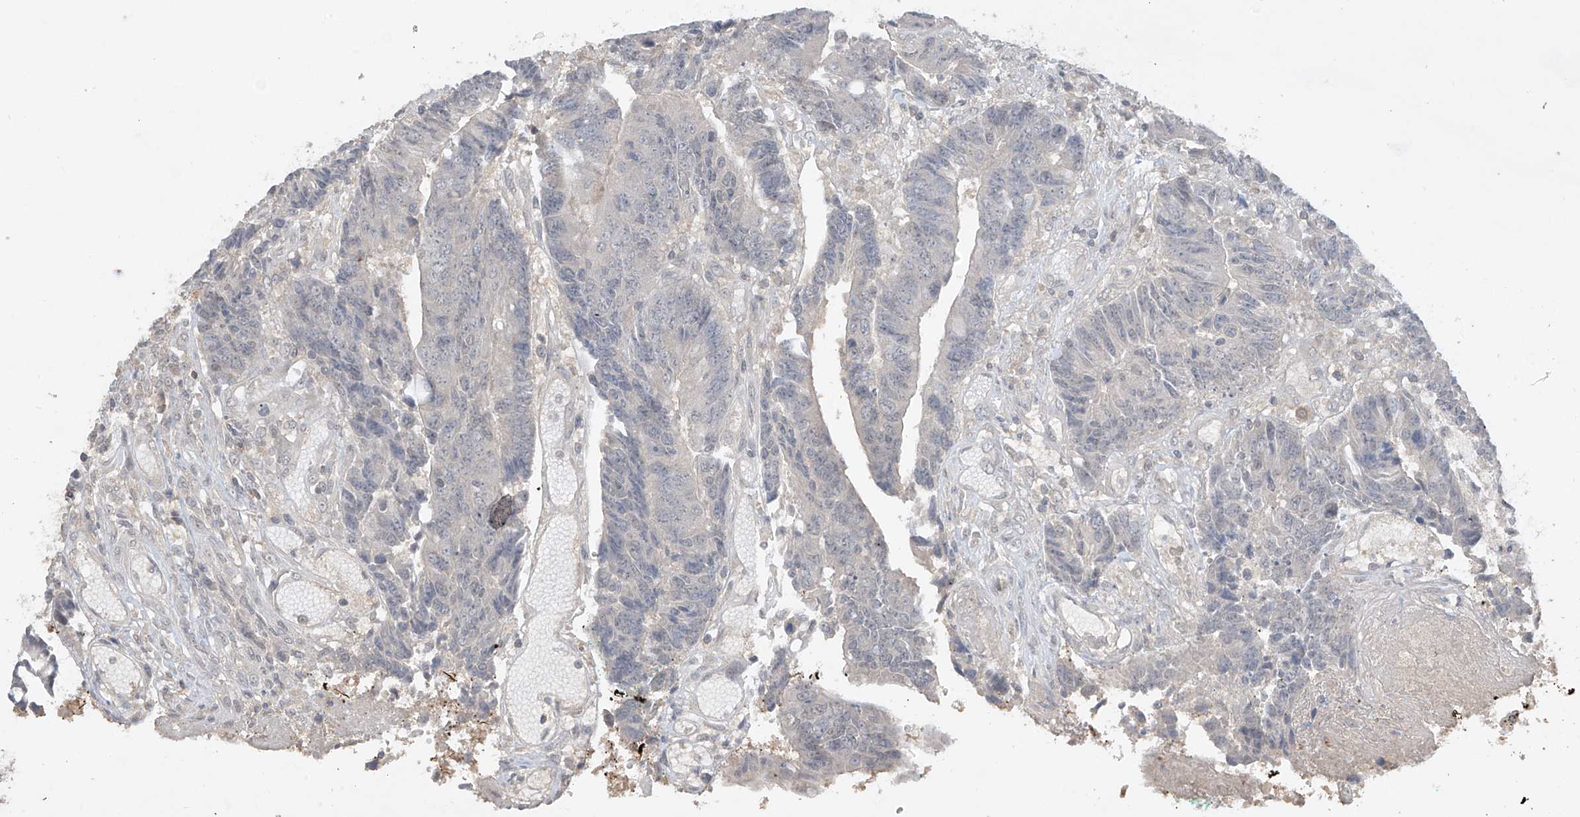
{"staining": {"intensity": "negative", "quantity": "none", "location": "none"}, "tissue": "colorectal cancer", "cell_type": "Tumor cells", "image_type": "cancer", "snomed": [{"axis": "morphology", "description": "Adenocarcinoma, NOS"}, {"axis": "topography", "description": "Rectum"}], "caption": "An immunohistochemistry histopathology image of colorectal cancer (adenocarcinoma) is shown. There is no staining in tumor cells of colorectal cancer (adenocarcinoma). The staining was performed using DAB to visualize the protein expression in brown, while the nuclei were stained in blue with hematoxylin (Magnification: 20x).", "gene": "ANGEL2", "patient": {"sex": "male", "age": 84}}